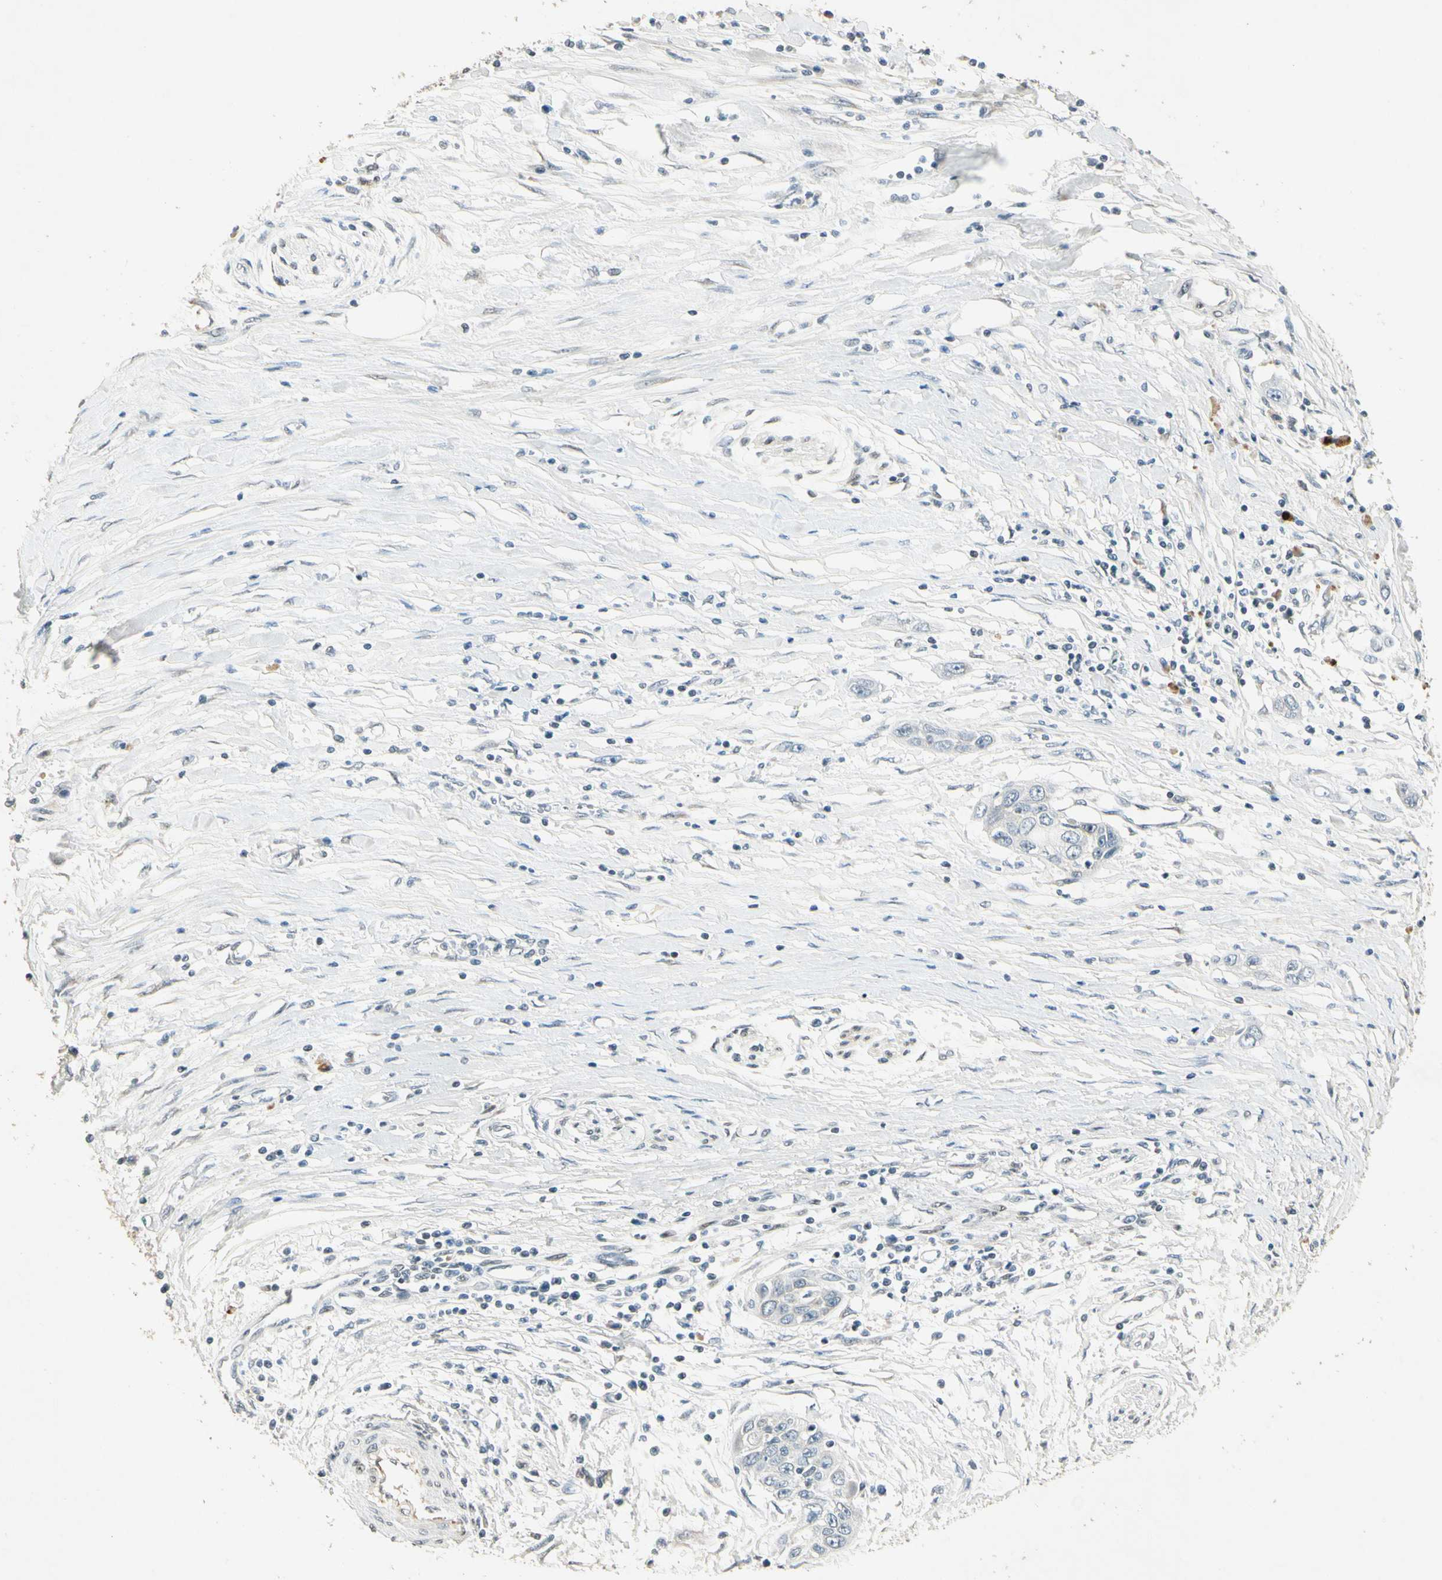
{"staining": {"intensity": "negative", "quantity": "none", "location": "none"}, "tissue": "pancreatic cancer", "cell_type": "Tumor cells", "image_type": "cancer", "snomed": [{"axis": "morphology", "description": "Adenocarcinoma, NOS"}, {"axis": "topography", "description": "Pancreas"}], "caption": "Tumor cells show no significant expression in pancreatic cancer.", "gene": "ZBTB4", "patient": {"sex": "female", "age": 70}}